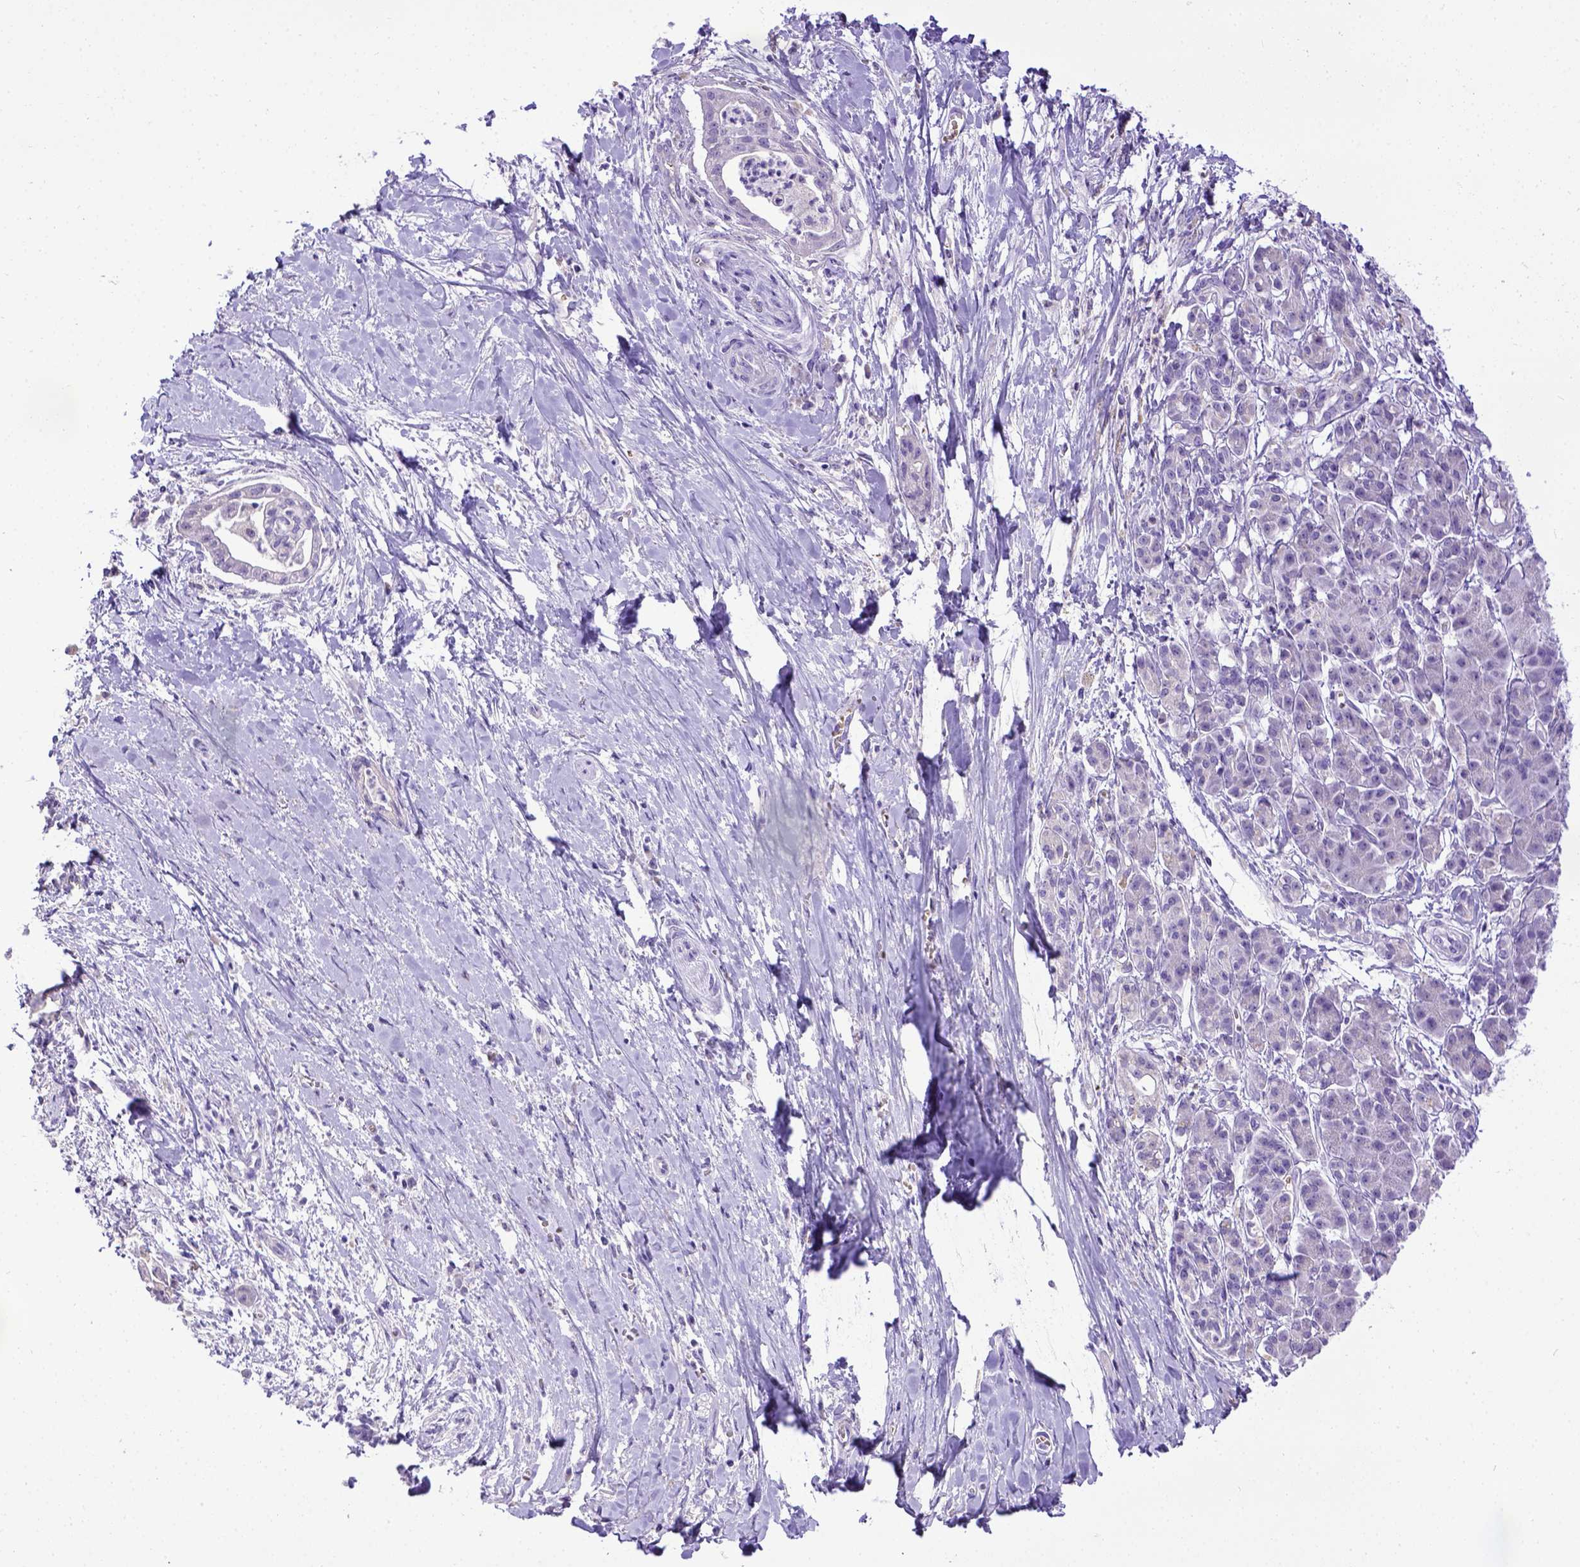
{"staining": {"intensity": "negative", "quantity": "none", "location": "none"}, "tissue": "pancreatic cancer", "cell_type": "Tumor cells", "image_type": "cancer", "snomed": [{"axis": "morphology", "description": "Normal tissue, NOS"}, {"axis": "morphology", "description": "Adenocarcinoma, NOS"}, {"axis": "topography", "description": "Lymph node"}, {"axis": "topography", "description": "Pancreas"}], "caption": "The immunohistochemistry photomicrograph has no significant staining in tumor cells of pancreatic cancer tissue.", "gene": "SPEF1", "patient": {"sex": "female", "age": 58}}